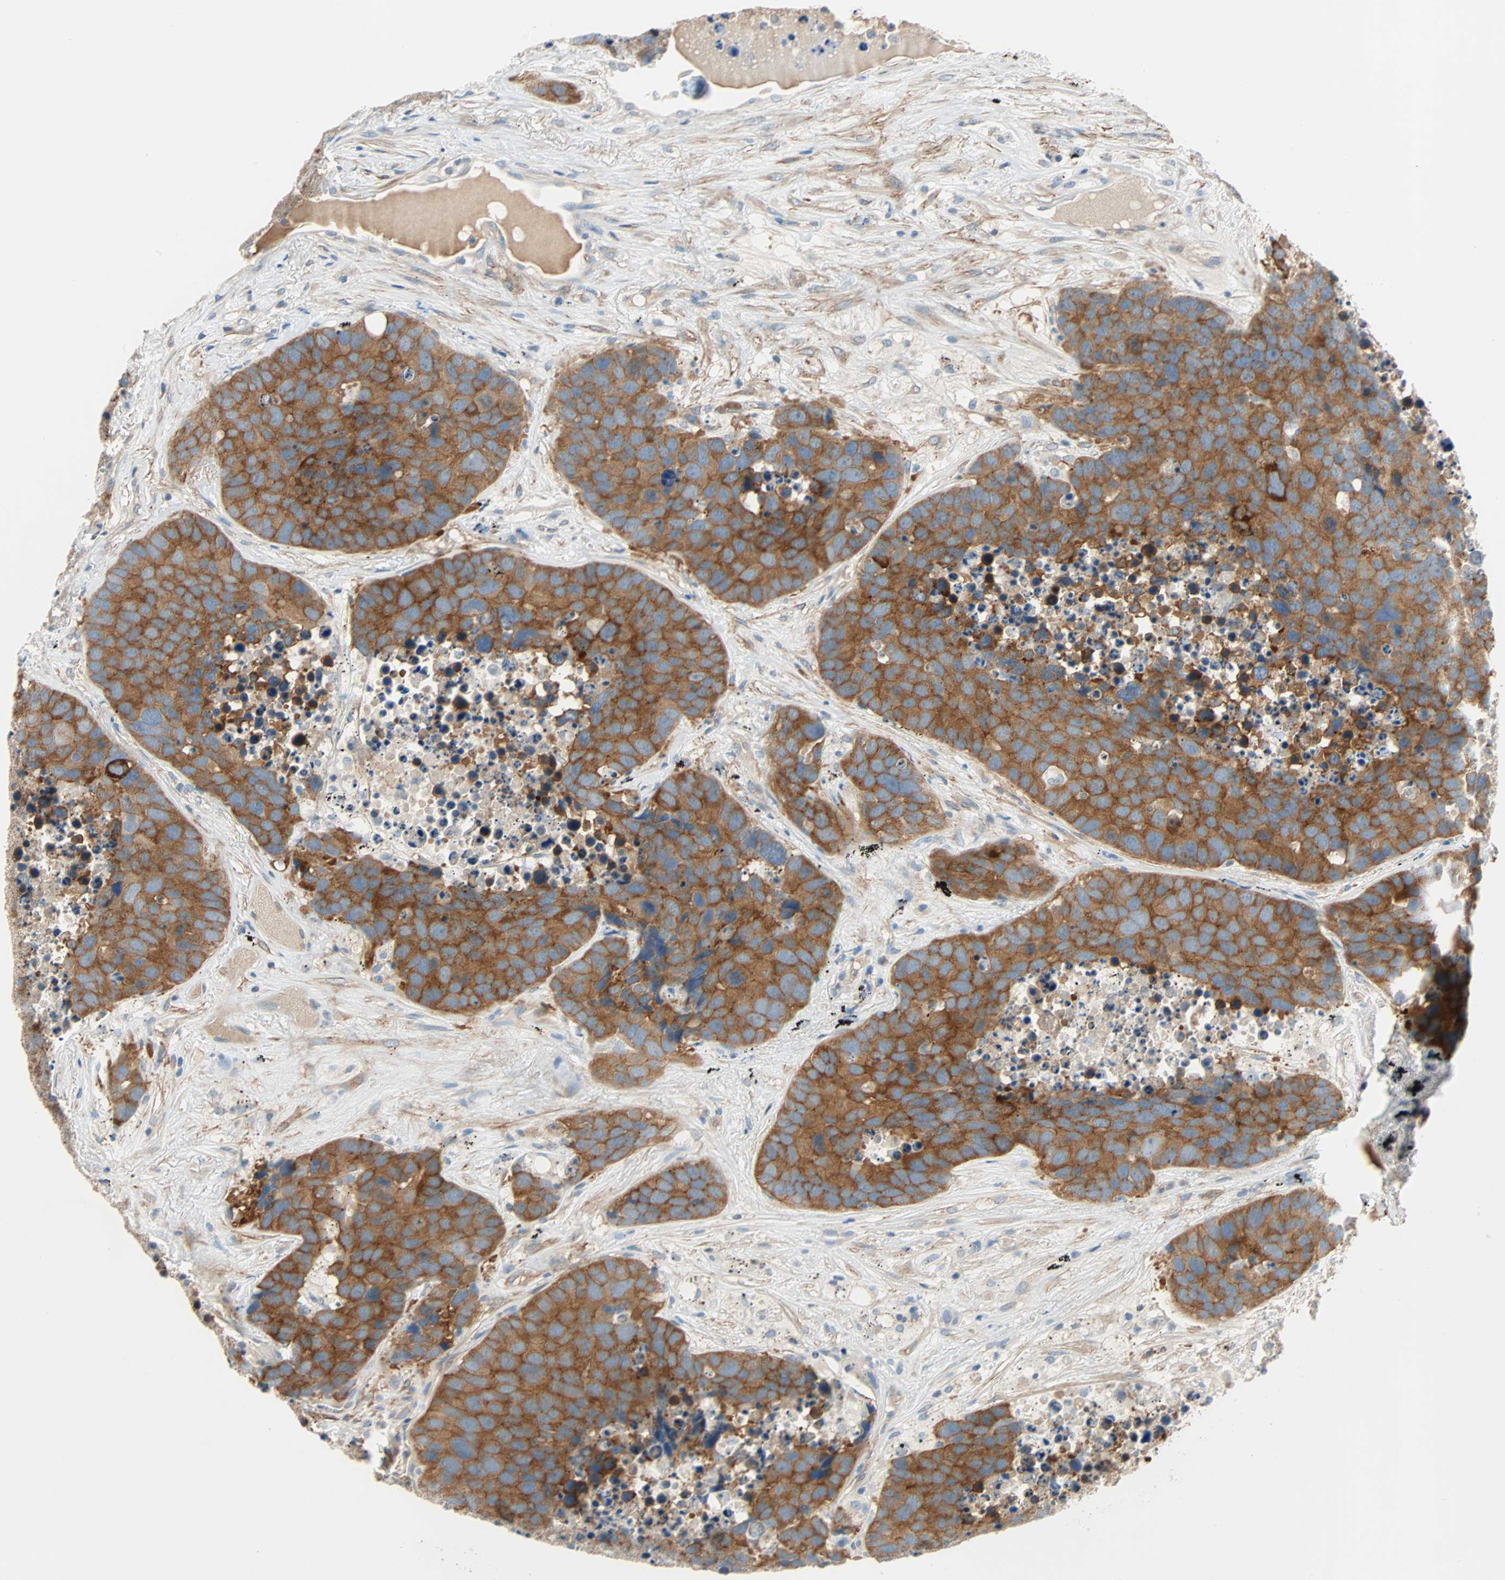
{"staining": {"intensity": "strong", "quantity": ">75%", "location": "cytoplasmic/membranous"}, "tissue": "carcinoid", "cell_type": "Tumor cells", "image_type": "cancer", "snomed": [{"axis": "morphology", "description": "Carcinoid, malignant, NOS"}, {"axis": "topography", "description": "Lung"}], "caption": "IHC (DAB (3,3'-diaminobenzidine)) staining of malignant carcinoid reveals strong cytoplasmic/membranous protein staining in about >75% of tumor cells.", "gene": "TNFRSF12A", "patient": {"sex": "male", "age": 60}}